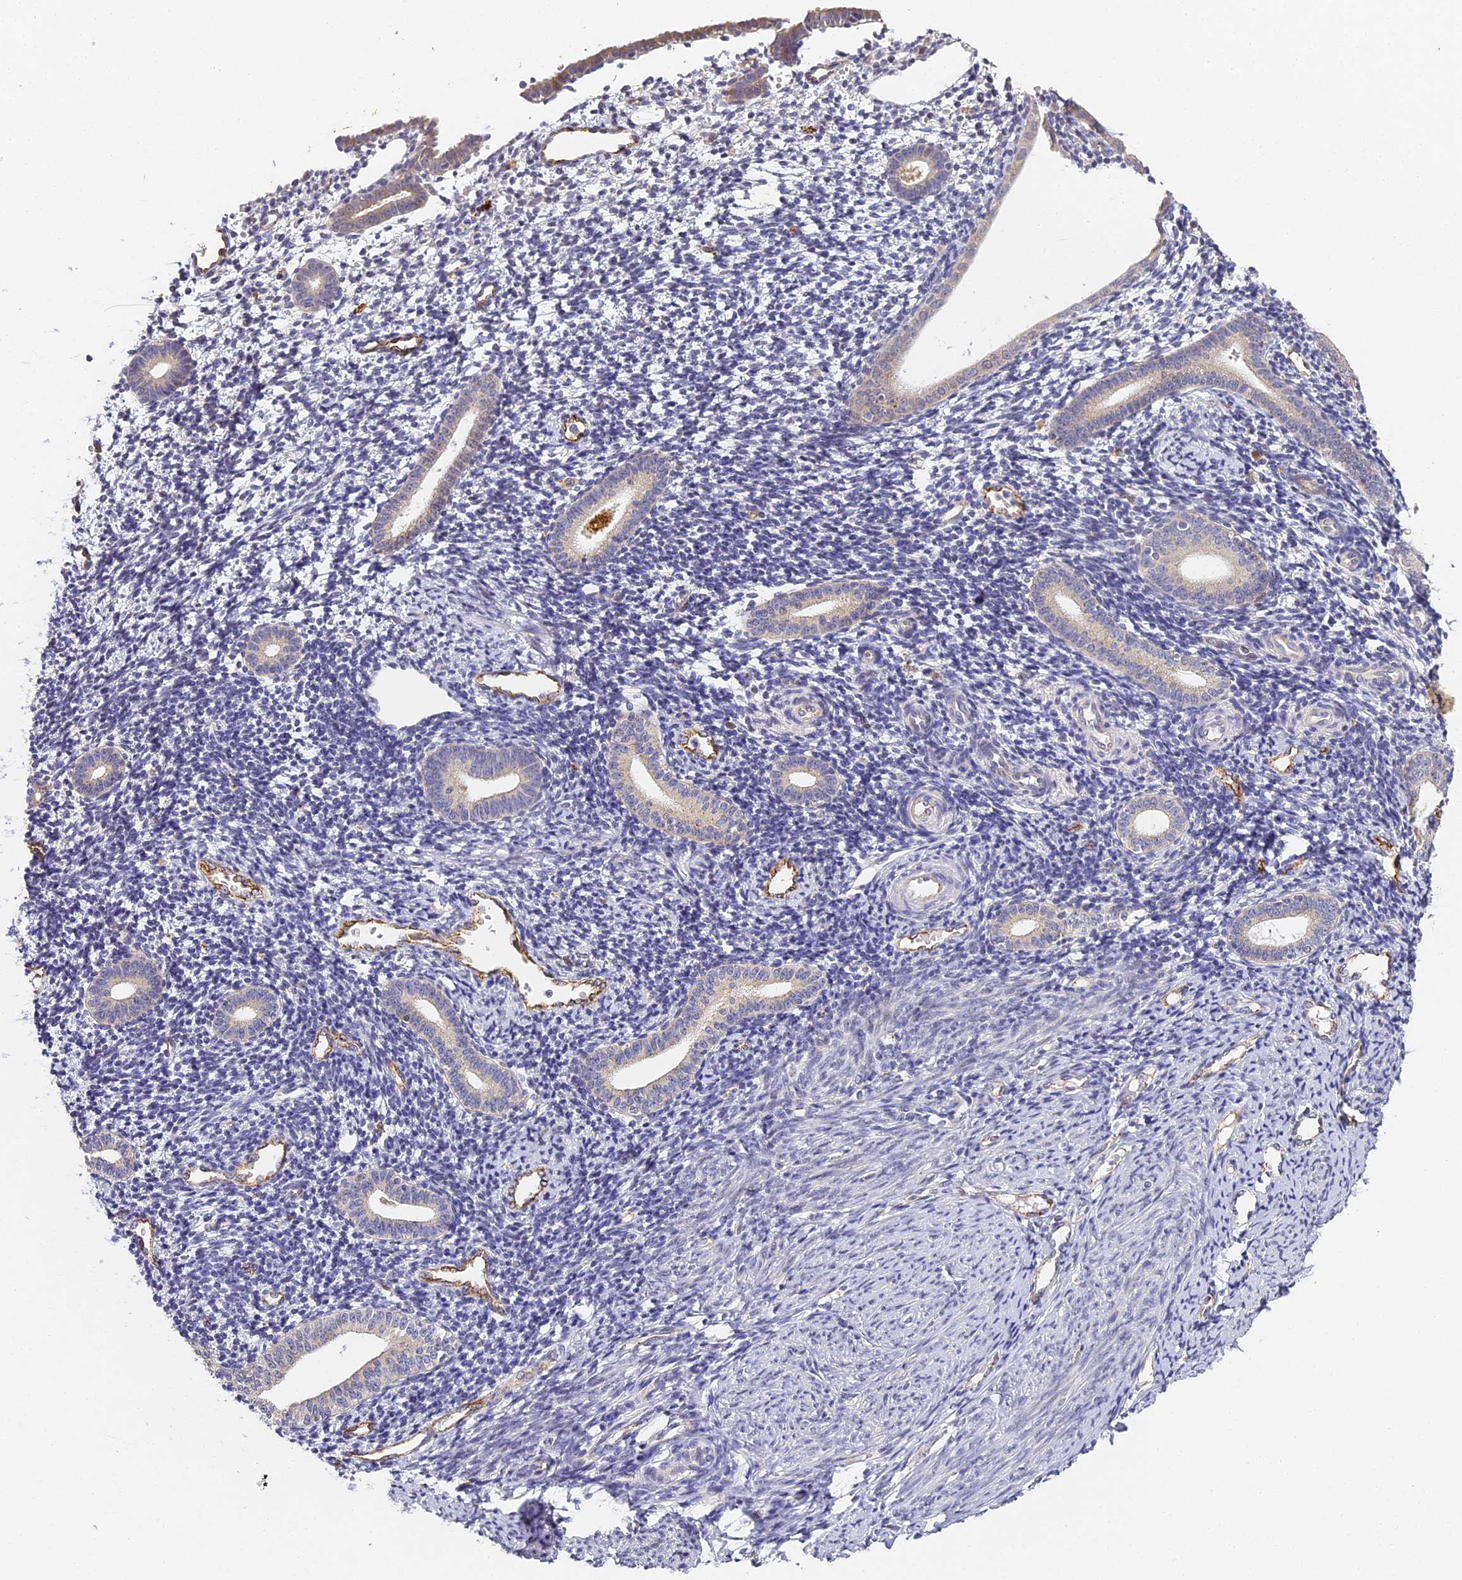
{"staining": {"intensity": "weak", "quantity": "<25%", "location": "cytoplasmic/membranous"}, "tissue": "endometrium", "cell_type": "Cells in endometrial stroma", "image_type": "normal", "snomed": [{"axis": "morphology", "description": "Normal tissue, NOS"}, {"axis": "topography", "description": "Endometrium"}], "caption": "Immunohistochemical staining of normal human endometrium reveals no significant expression in cells in endometrial stroma.", "gene": "DNAAF10", "patient": {"sex": "female", "age": 56}}